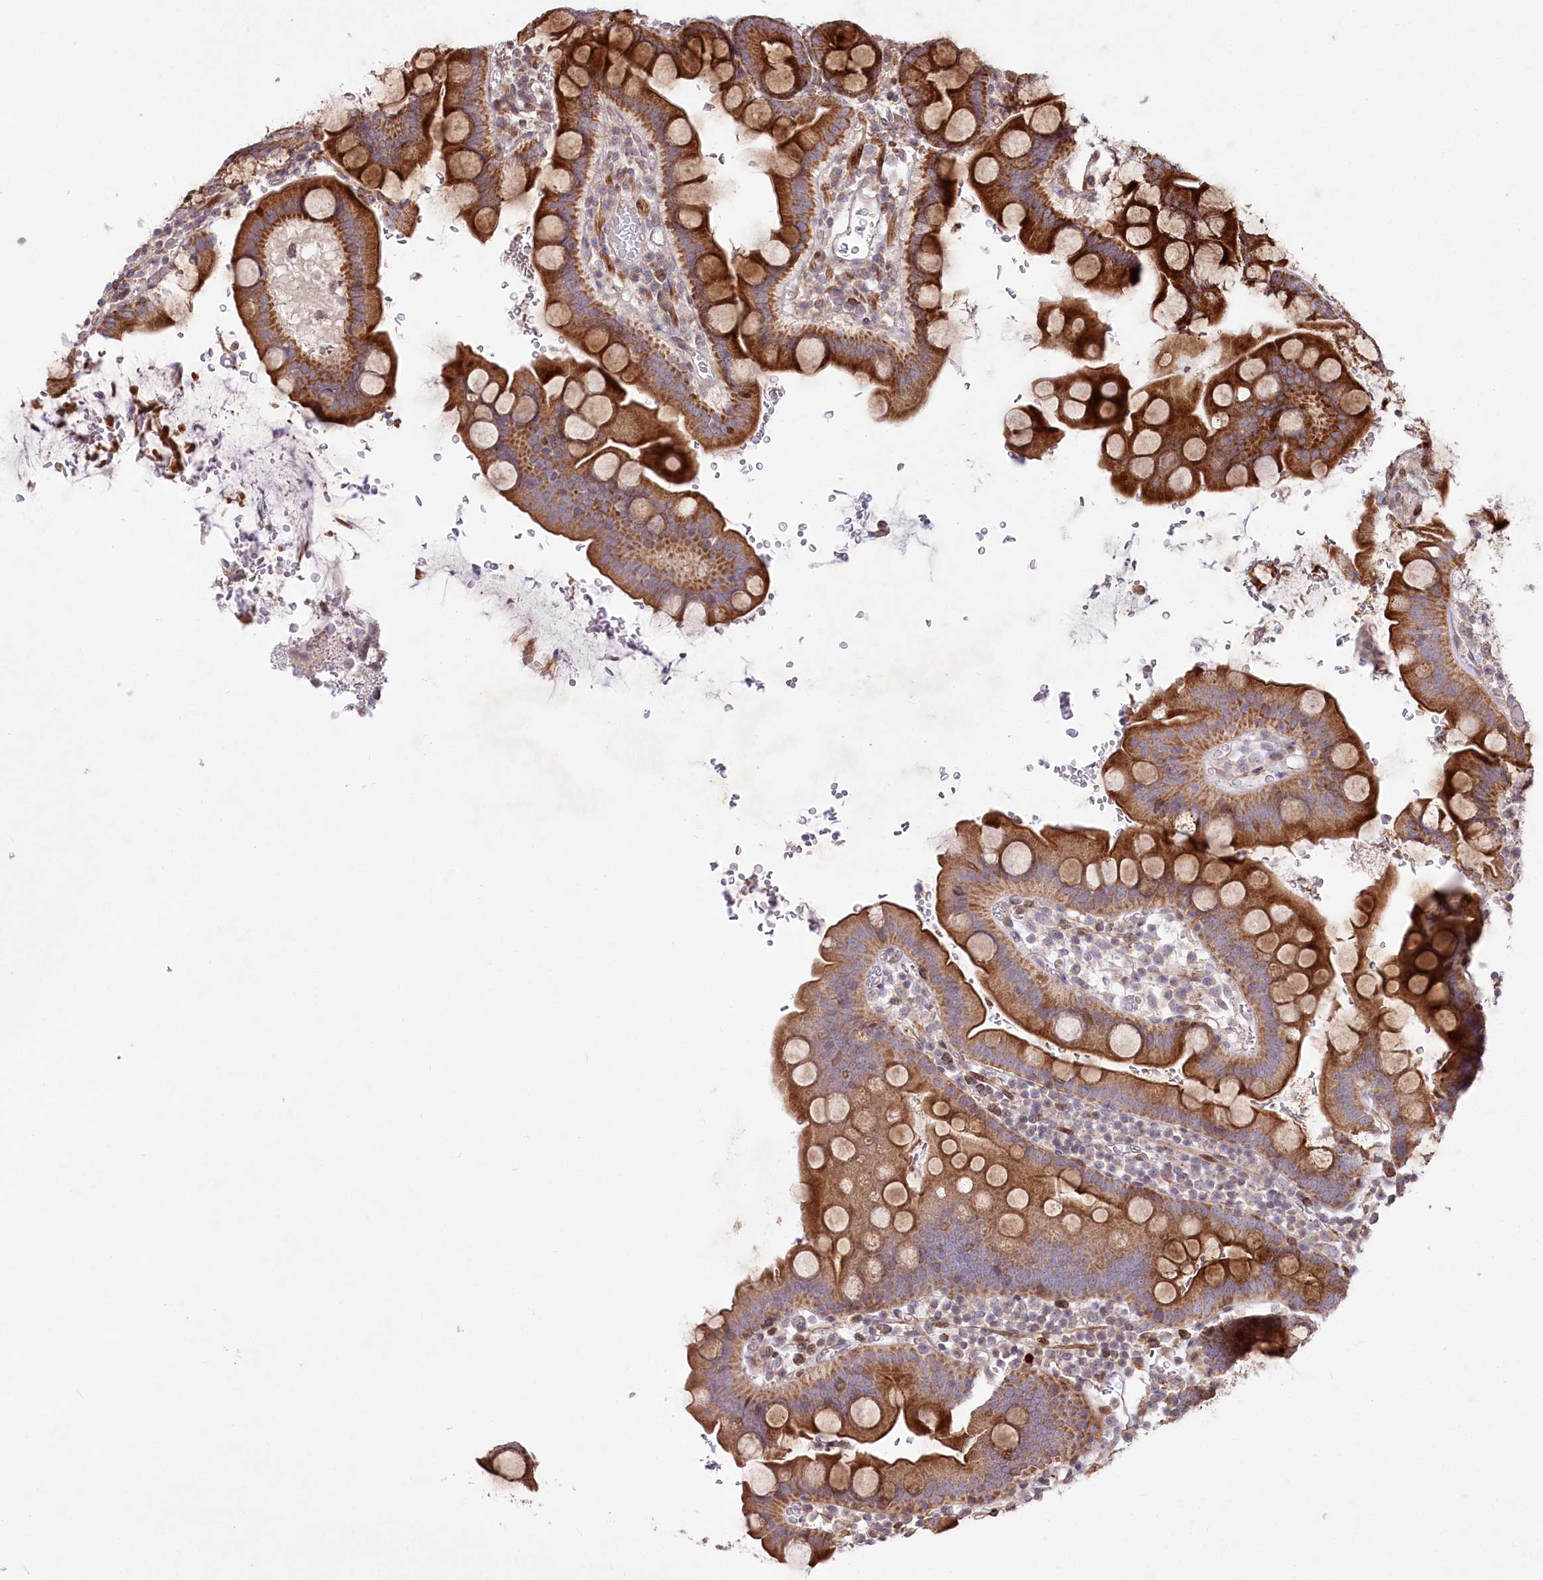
{"staining": {"intensity": "strong", "quantity": ">75%", "location": "cytoplasmic/membranous"}, "tissue": "small intestine", "cell_type": "Glandular cells", "image_type": "normal", "snomed": [{"axis": "morphology", "description": "Normal tissue, NOS"}, {"axis": "topography", "description": "Stomach, upper"}, {"axis": "topography", "description": "Stomach, lower"}, {"axis": "topography", "description": "Small intestine"}], "caption": "Approximately >75% of glandular cells in unremarkable human small intestine exhibit strong cytoplasmic/membranous protein staining as visualized by brown immunohistochemical staining.", "gene": "PSTK", "patient": {"sex": "male", "age": 68}}